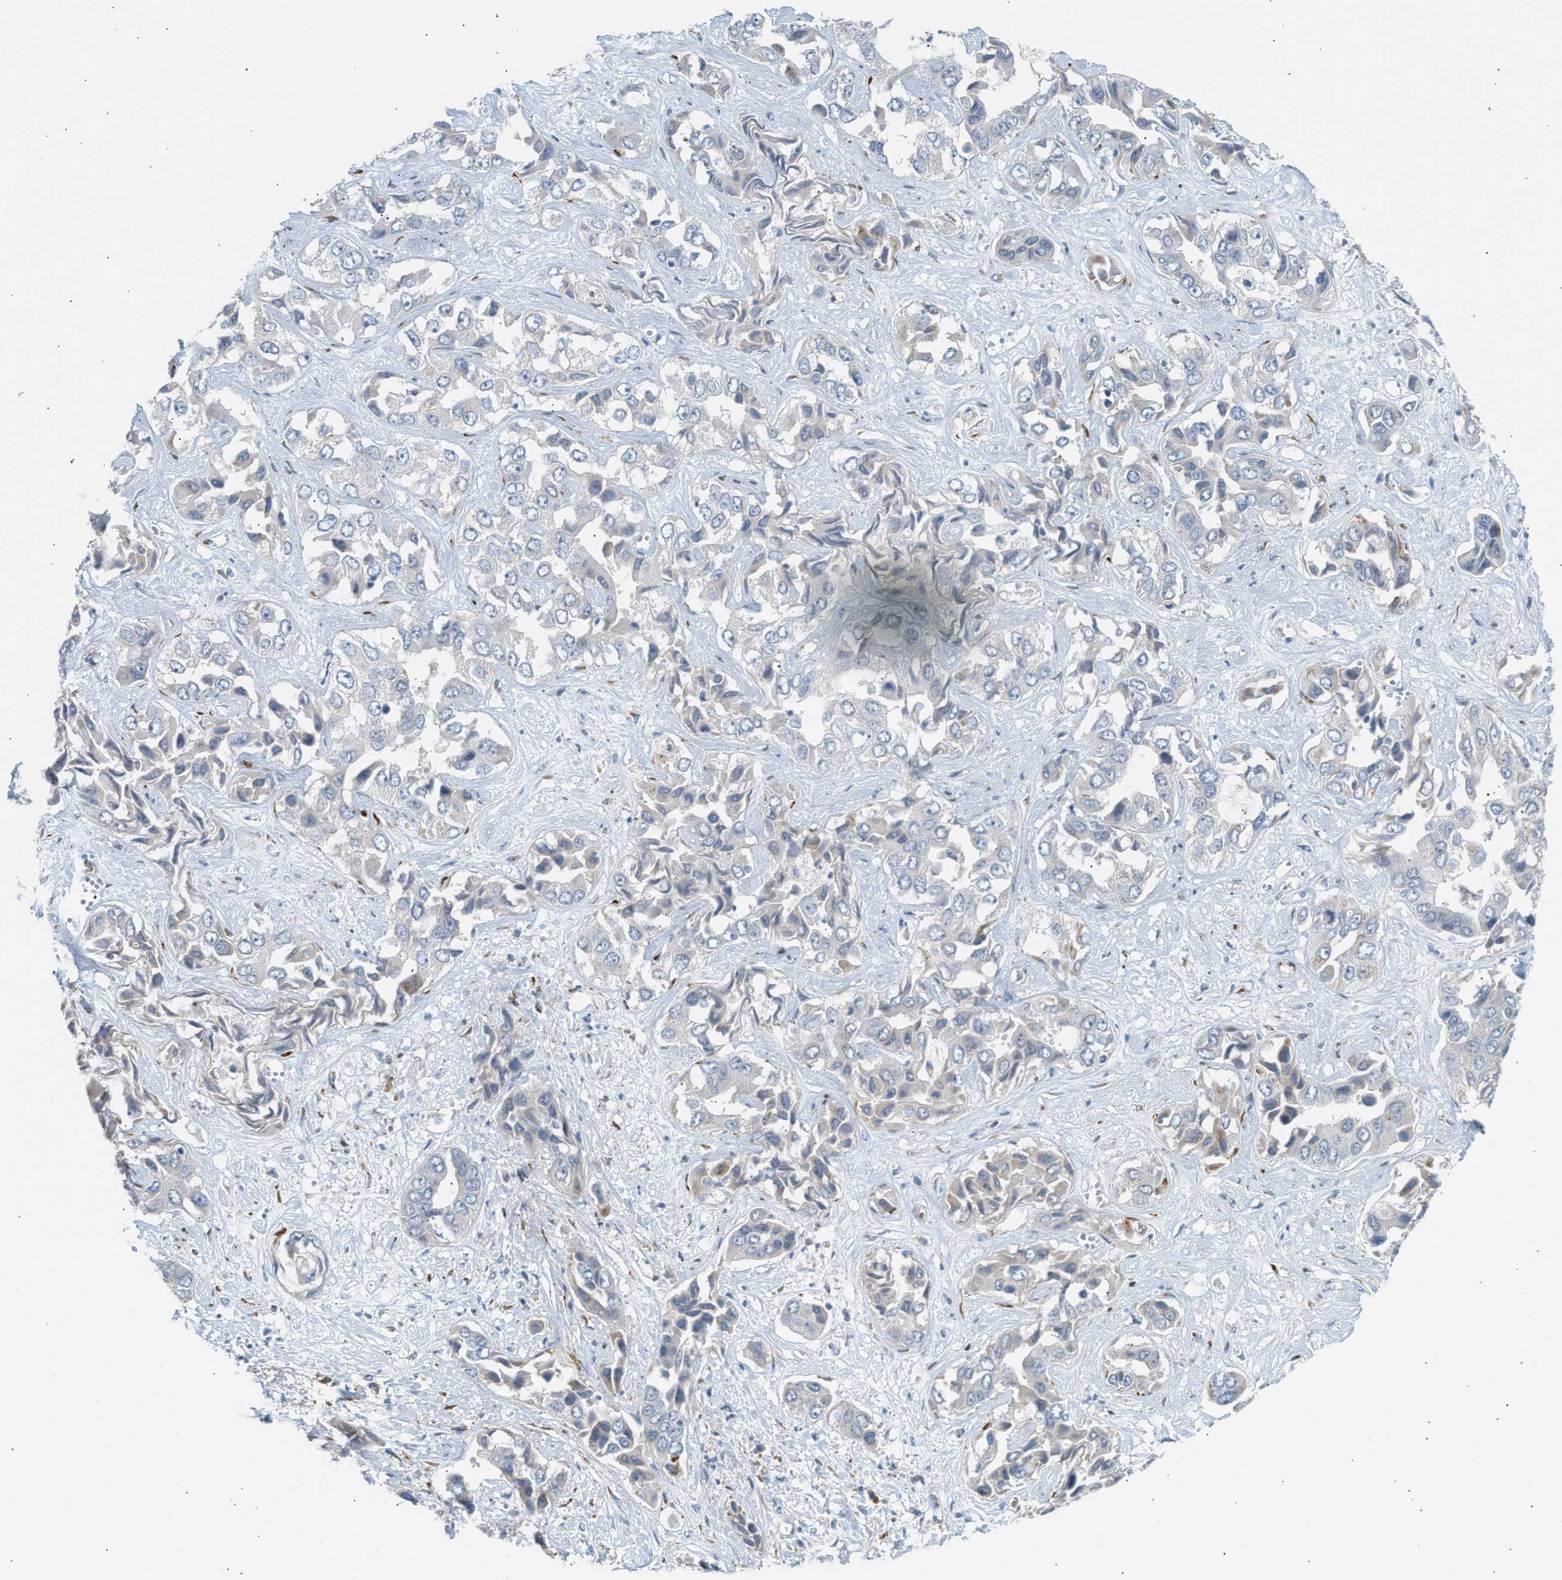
{"staining": {"intensity": "negative", "quantity": "none", "location": "none"}, "tissue": "liver cancer", "cell_type": "Tumor cells", "image_type": "cancer", "snomed": [{"axis": "morphology", "description": "Cholangiocarcinoma"}, {"axis": "topography", "description": "Liver"}], "caption": "DAB immunohistochemical staining of human liver cholangiocarcinoma demonstrates no significant positivity in tumor cells.", "gene": "KCNC2", "patient": {"sex": "female", "age": 52}}